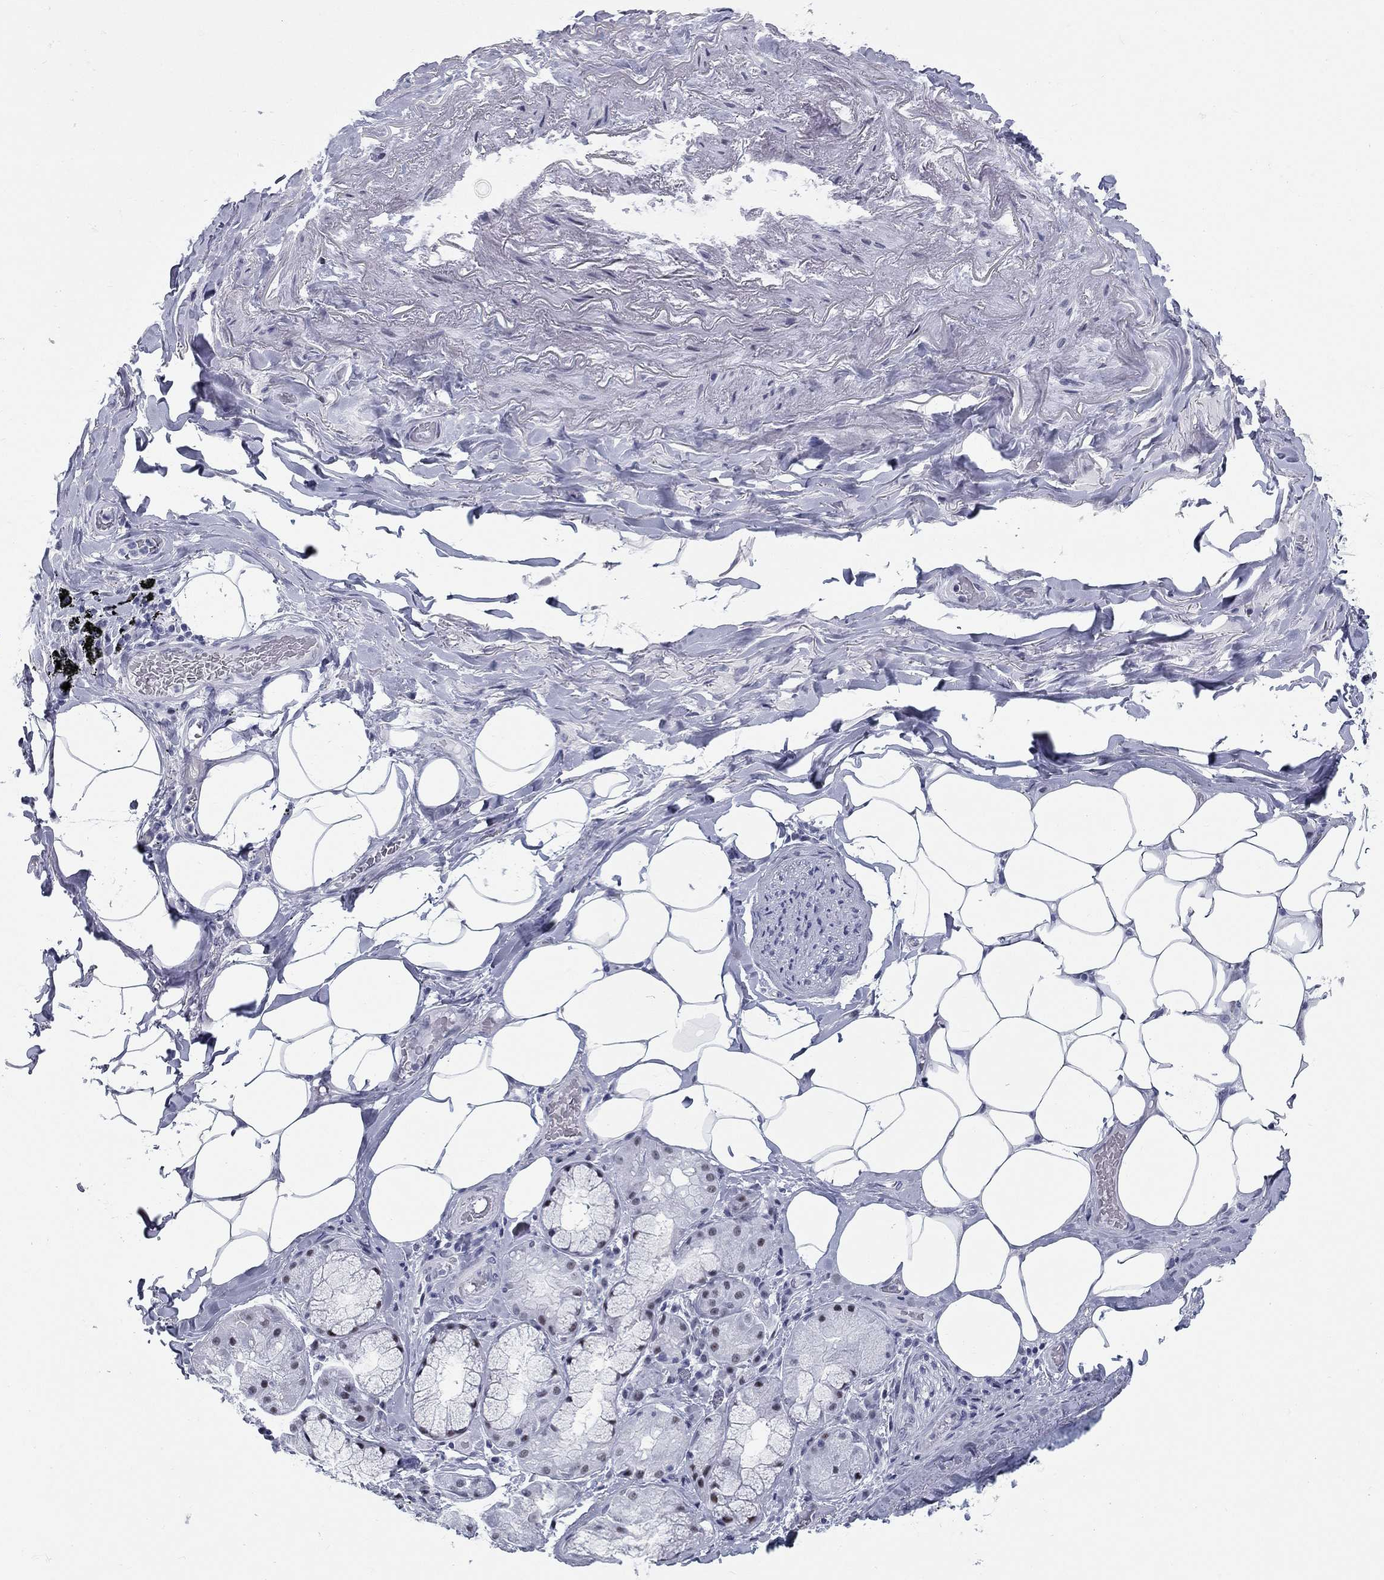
{"staining": {"intensity": "negative", "quantity": "none", "location": "none"}, "tissue": "adipose tissue", "cell_type": "Adipocytes", "image_type": "normal", "snomed": [{"axis": "morphology", "description": "Normal tissue, NOS"}, {"axis": "topography", "description": "Bronchus"}, {"axis": "topography", "description": "Lung"}], "caption": "Adipose tissue stained for a protein using immunohistochemistry exhibits no positivity adipocytes.", "gene": "ASF1B", "patient": {"sex": "female", "age": 57}}